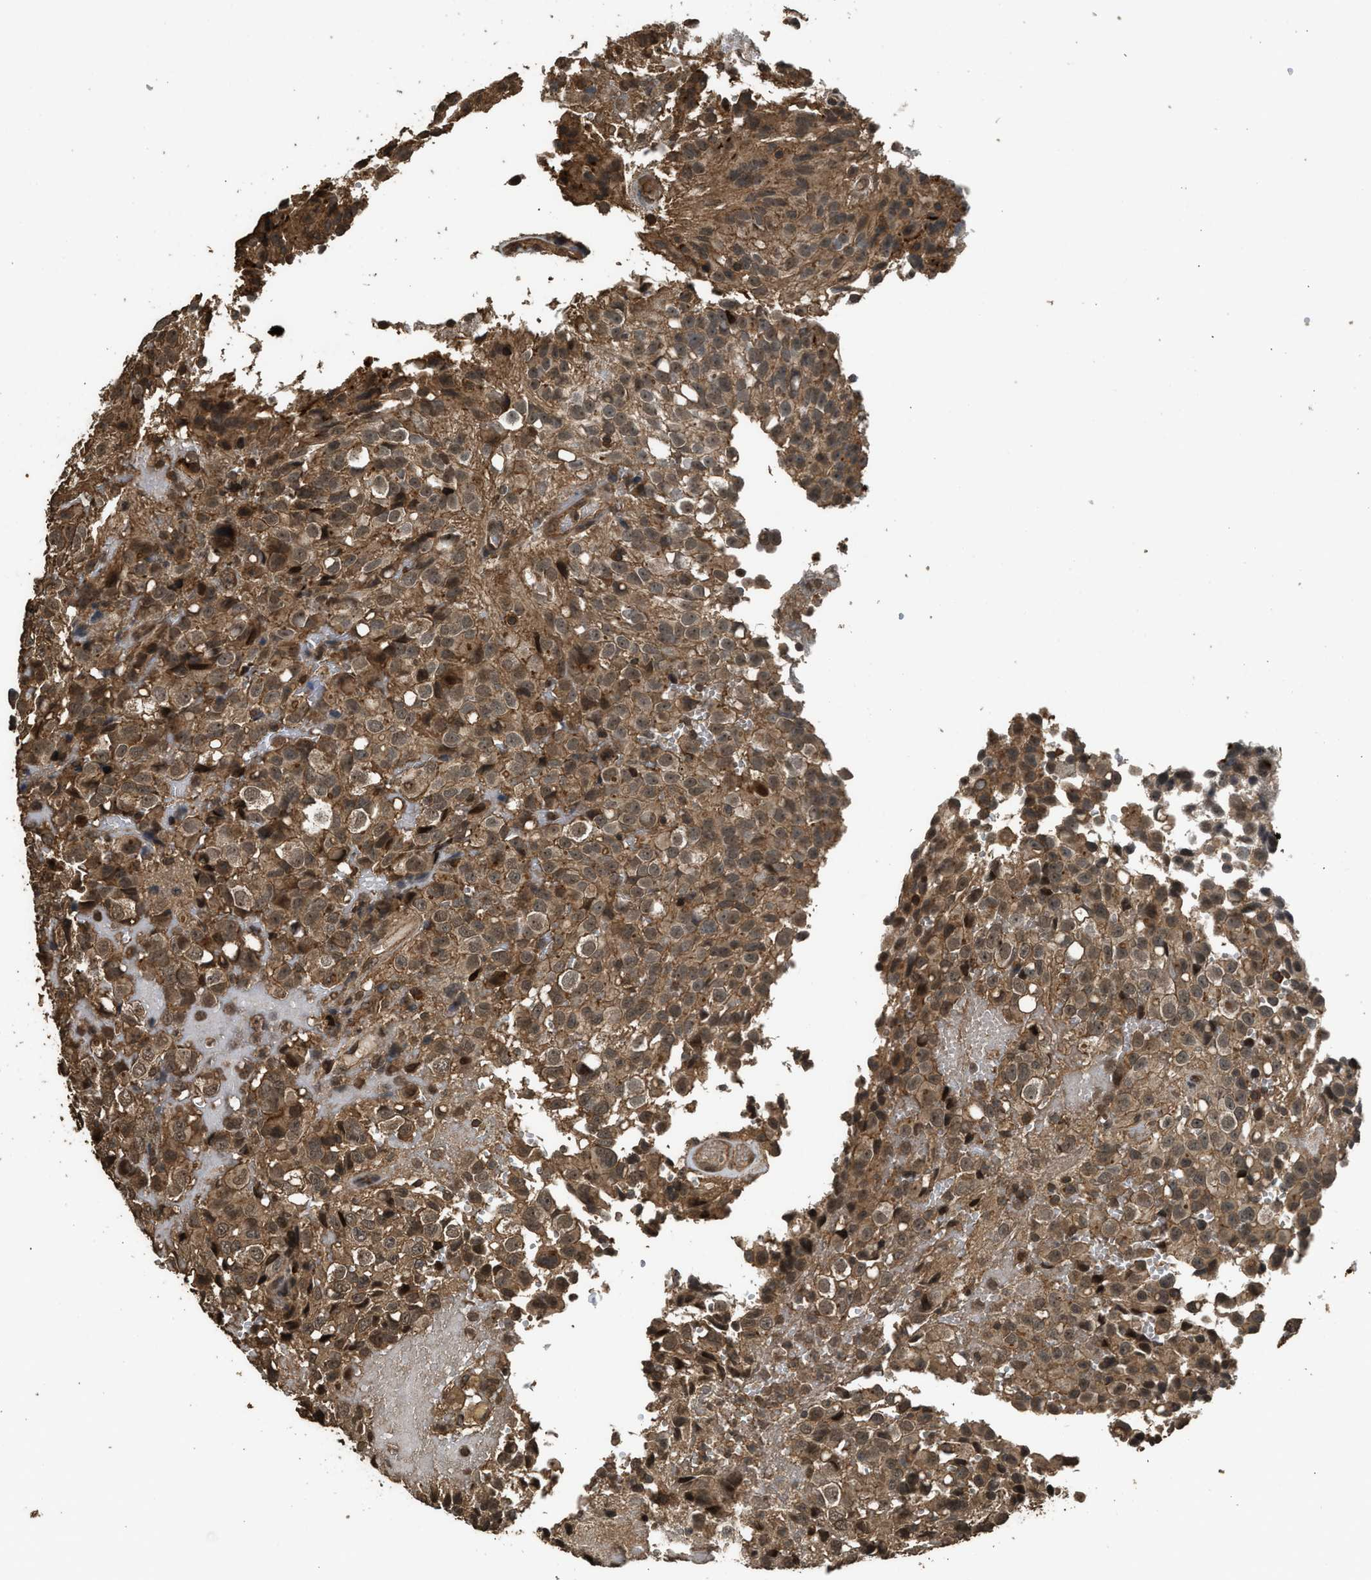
{"staining": {"intensity": "moderate", "quantity": ">75%", "location": "cytoplasmic/membranous"}, "tissue": "glioma", "cell_type": "Tumor cells", "image_type": "cancer", "snomed": [{"axis": "morphology", "description": "Glioma, malignant, High grade"}, {"axis": "topography", "description": "Brain"}], "caption": "Malignant high-grade glioma was stained to show a protein in brown. There is medium levels of moderate cytoplasmic/membranous expression in about >75% of tumor cells.", "gene": "MYBL2", "patient": {"sex": "male", "age": 32}}